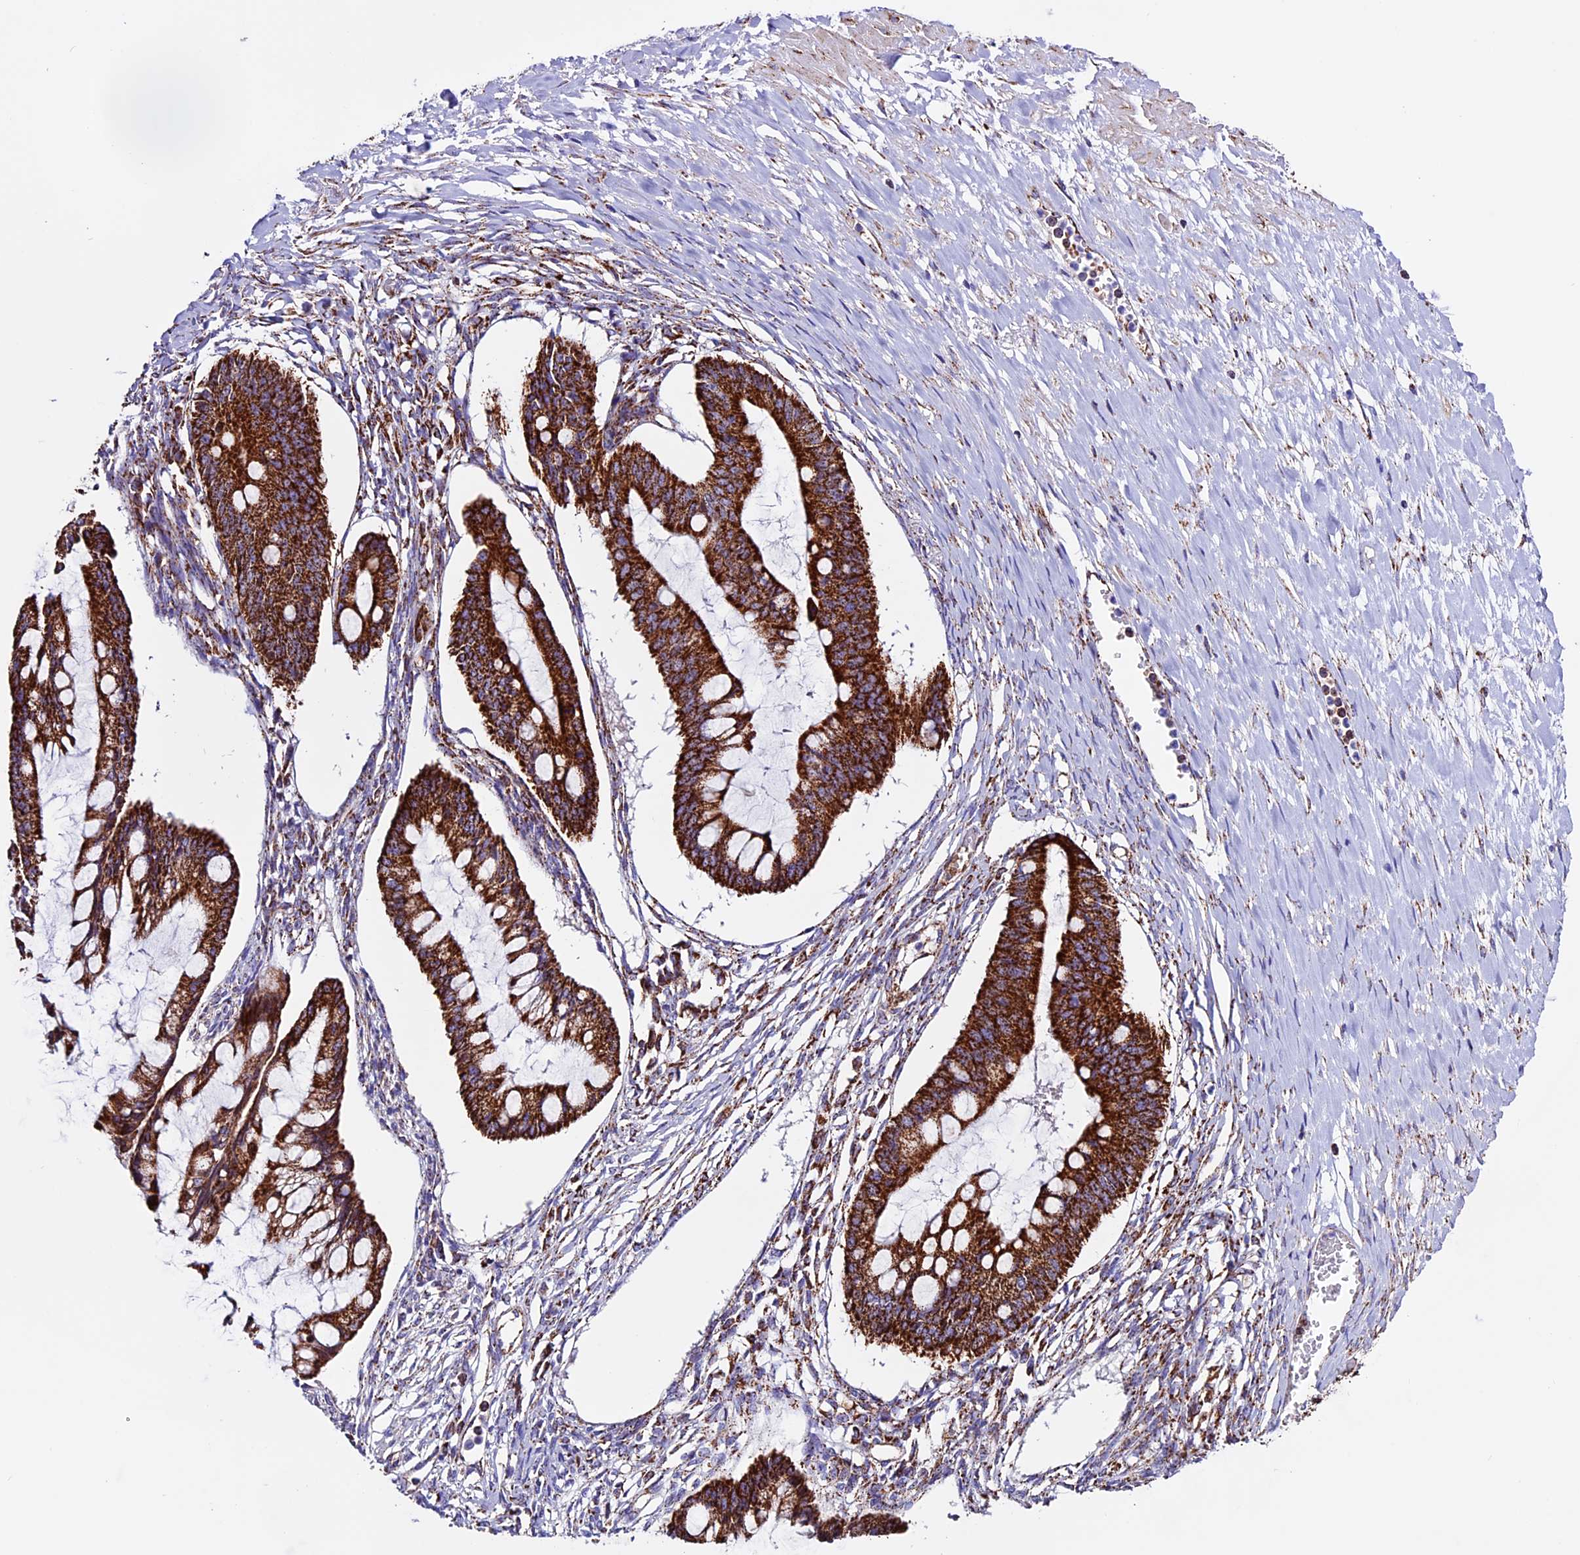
{"staining": {"intensity": "strong", "quantity": ">75%", "location": "cytoplasmic/membranous"}, "tissue": "ovarian cancer", "cell_type": "Tumor cells", "image_type": "cancer", "snomed": [{"axis": "morphology", "description": "Cystadenocarcinoma, mucinous, NOS"}, {"axis": "topography", "description": "Ovary"}], "caption": "Ovarian mucinous cystadenocarcinoma stained with a brown dye displays strong cytoplasmic/membranous positive staining in approximately >75% of tumor cells.", "gene": "CX3CL1", "patient": {"sex": "female", "age": 73}}